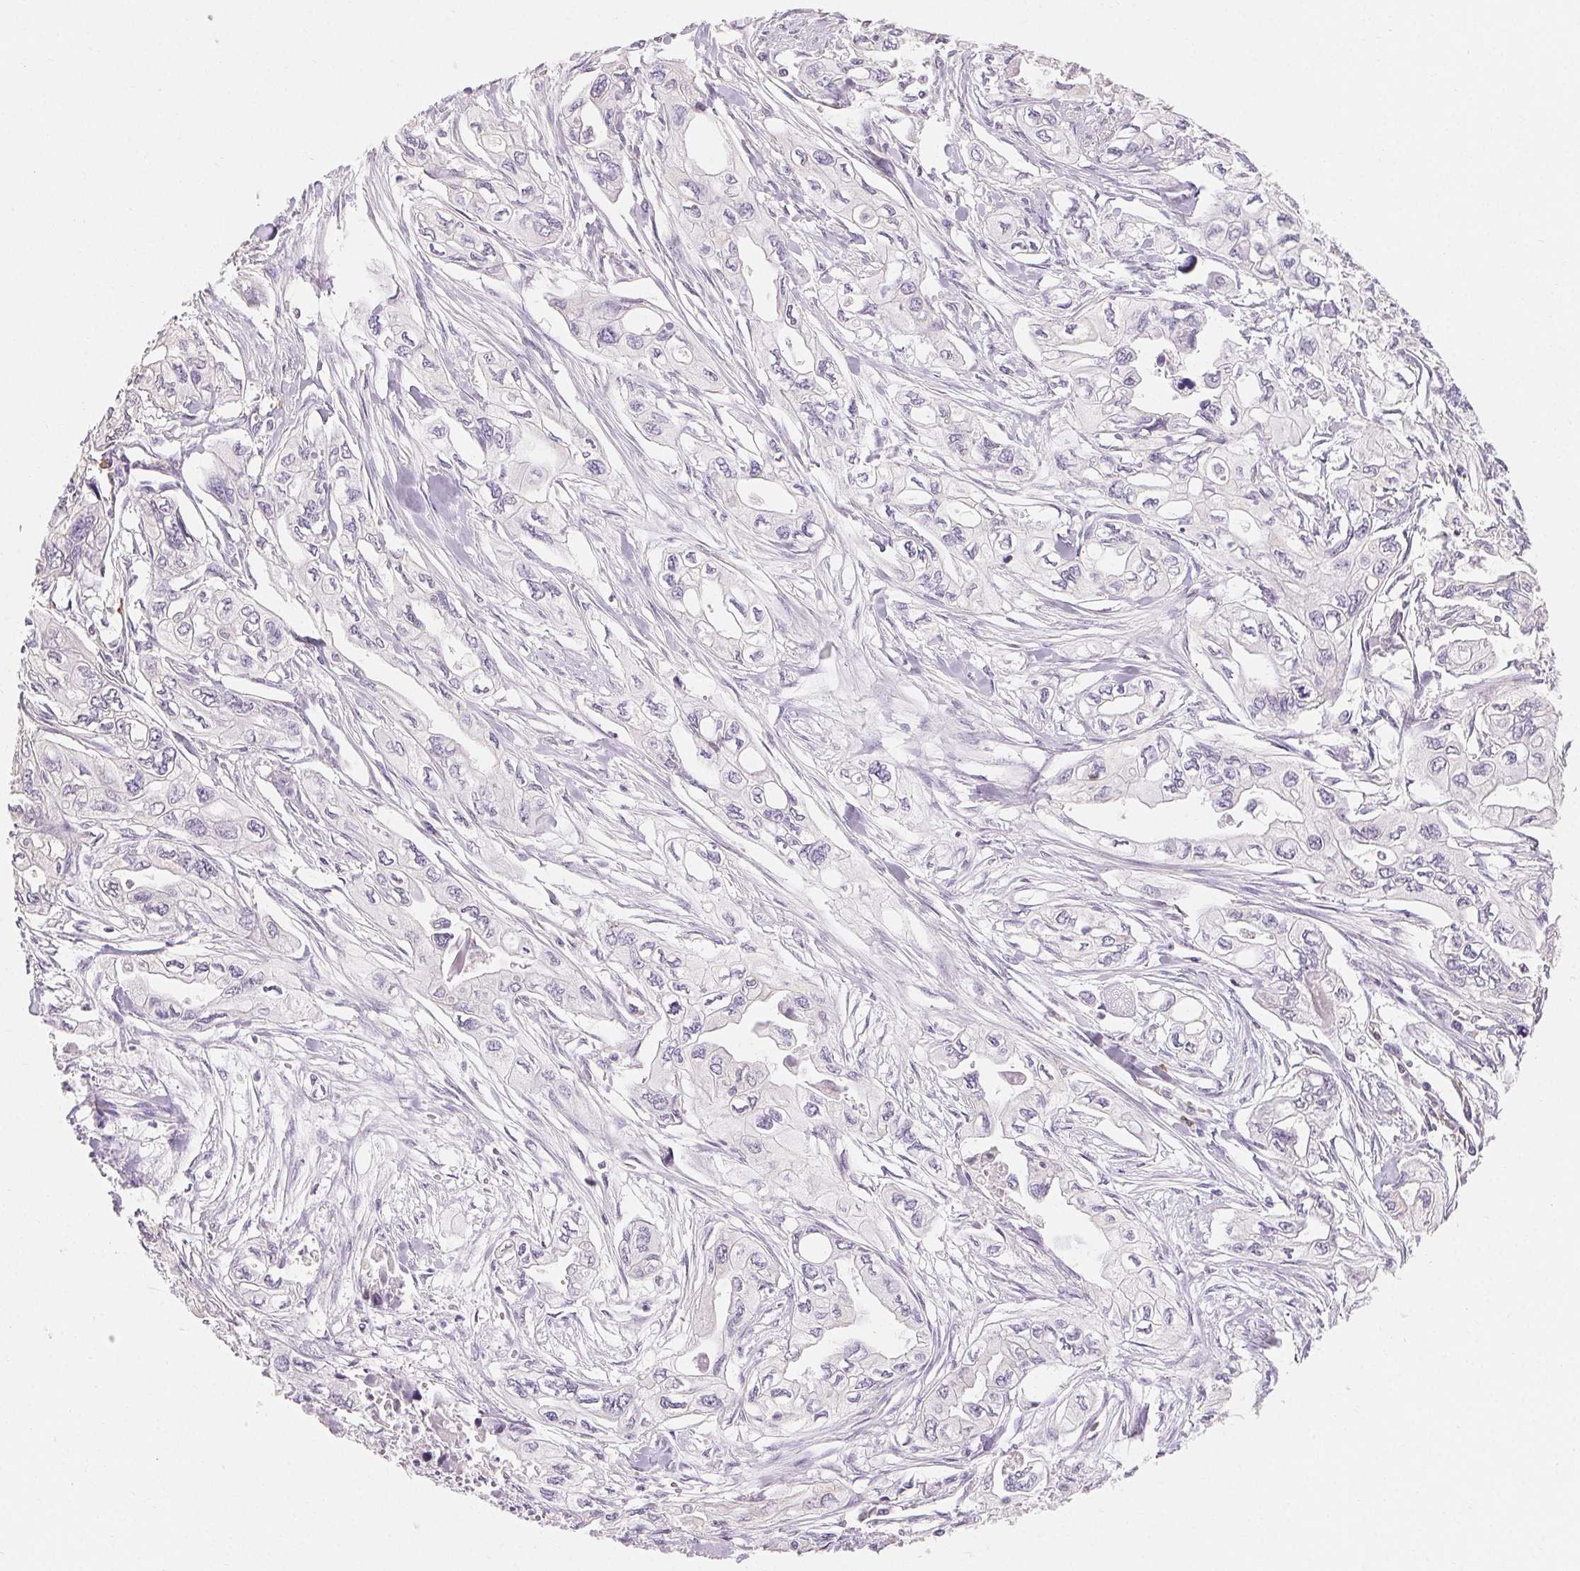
{"staining": {"intensity": "negative", "quantity": "none", "location": "none"}, "tissue": "pancreatic cancer", "cell_type": "Tumor cells", "image_type": "cancer", "snomed": [{"axis": "morphology", "description": "Adenocarcinoma, NOS"}, {"axis": "topography", "description": "Pancreas"}], "caption": "Immunohistochemical staining of human pancreatic cancer exhibits no significant staining in tumor cells. (IHC, brightfield microscopy, high magnification).", "gene": "MAP7D2", "patient": {"sex": "male", "age": 68}}